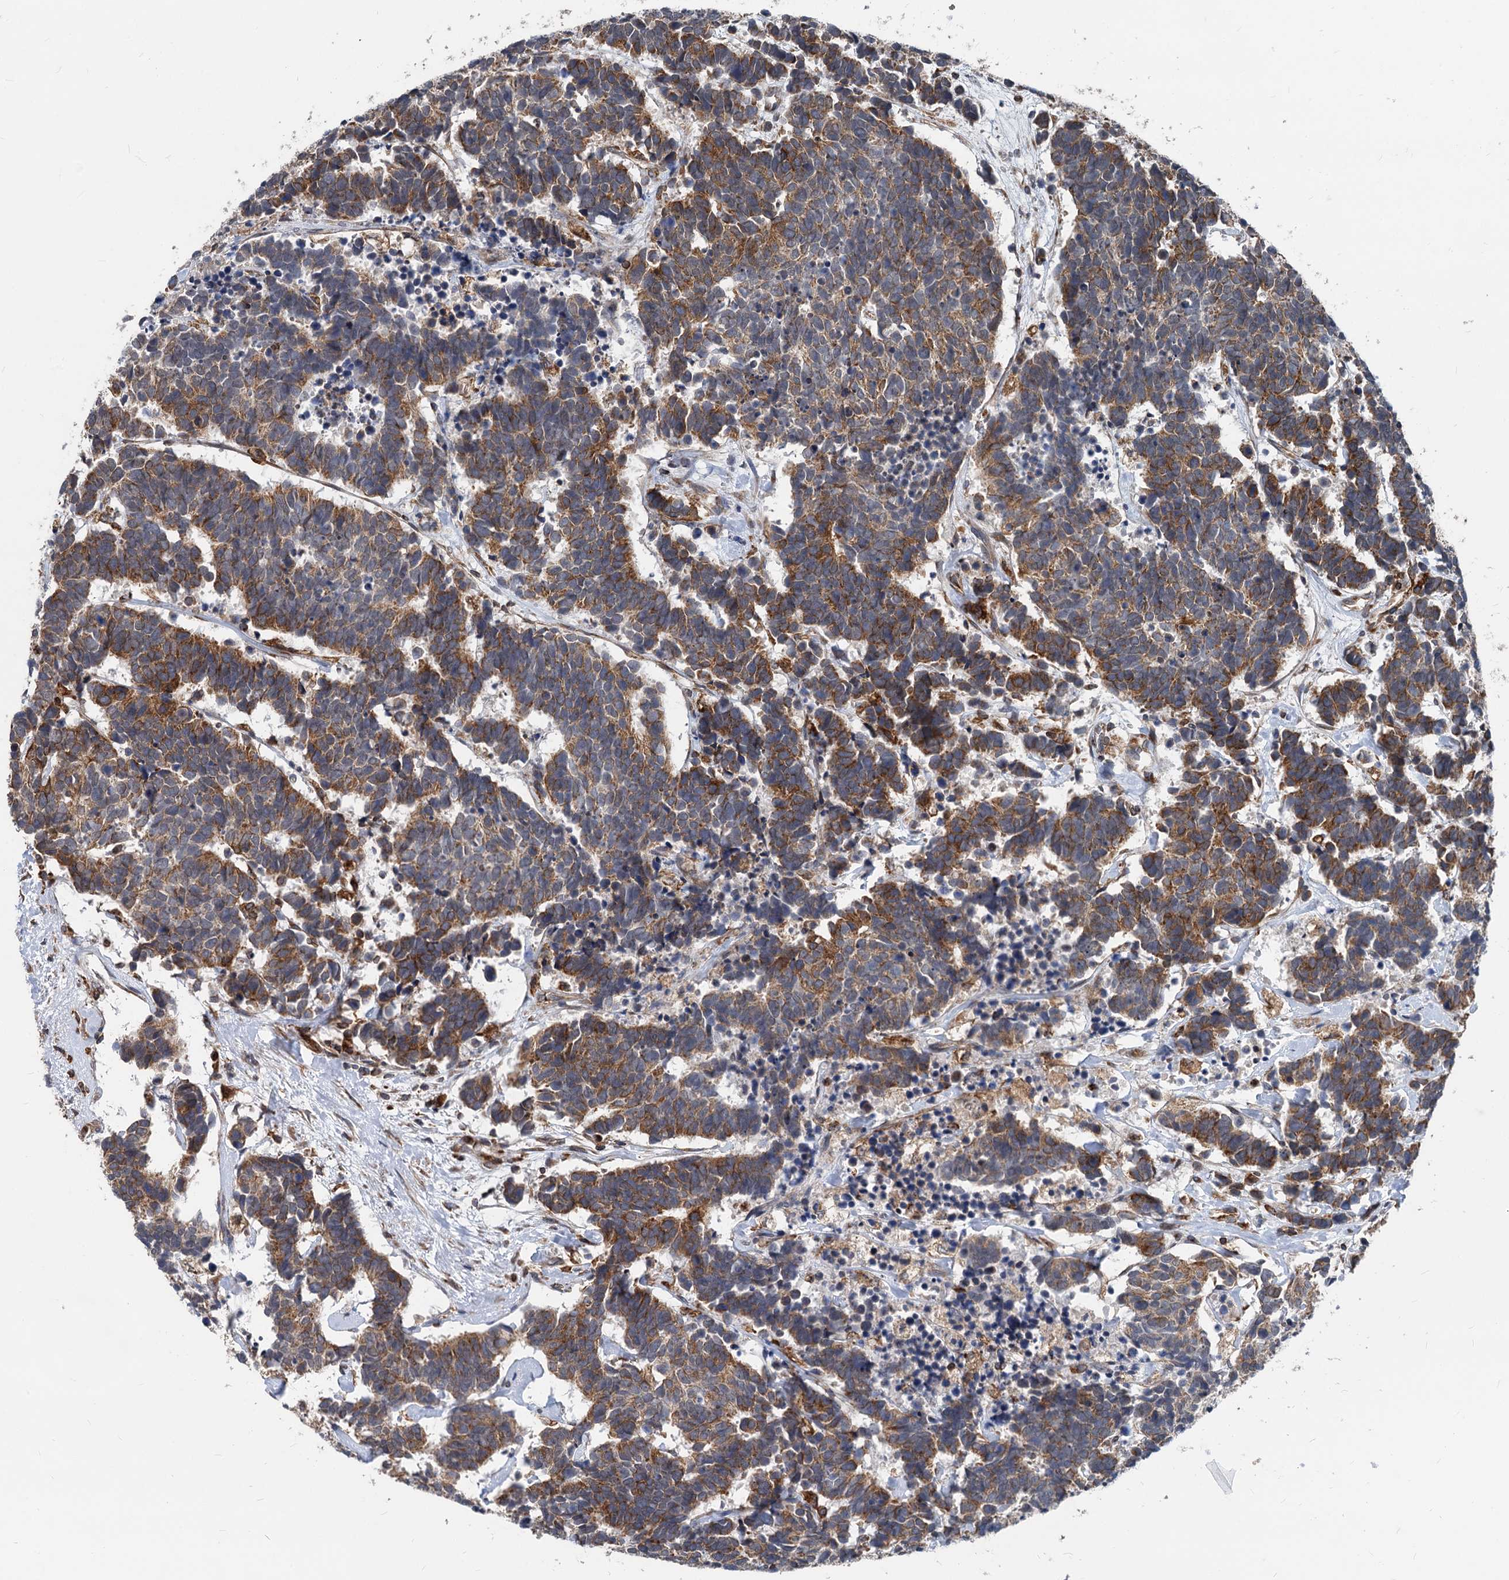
{"staining": {"intensity": "moderate", "quantity": ">75%", "location": "cytoplasmic/membranous"}, "tissue": "carcinoid", "cell_type": "Tumor cells", "image_type": "cancer", "snomed": [{"axis": "morphology", "description": "Carcinoma, NOS"}, {"axis": "morphology", "description": "Carcinoid, malignant, NOS"}, {"axis": "topography", "description": "Urinary bladder"}], "caption": "This histopathology image demonstrates immunohistochemistry (IHC) staining of human carcinoid, with medium moderate cytoplasmic/membranous expression in approximately >75% of tumor cells.", "gene": "STIM1", "patient": {"sex": "male", "age": 57}}